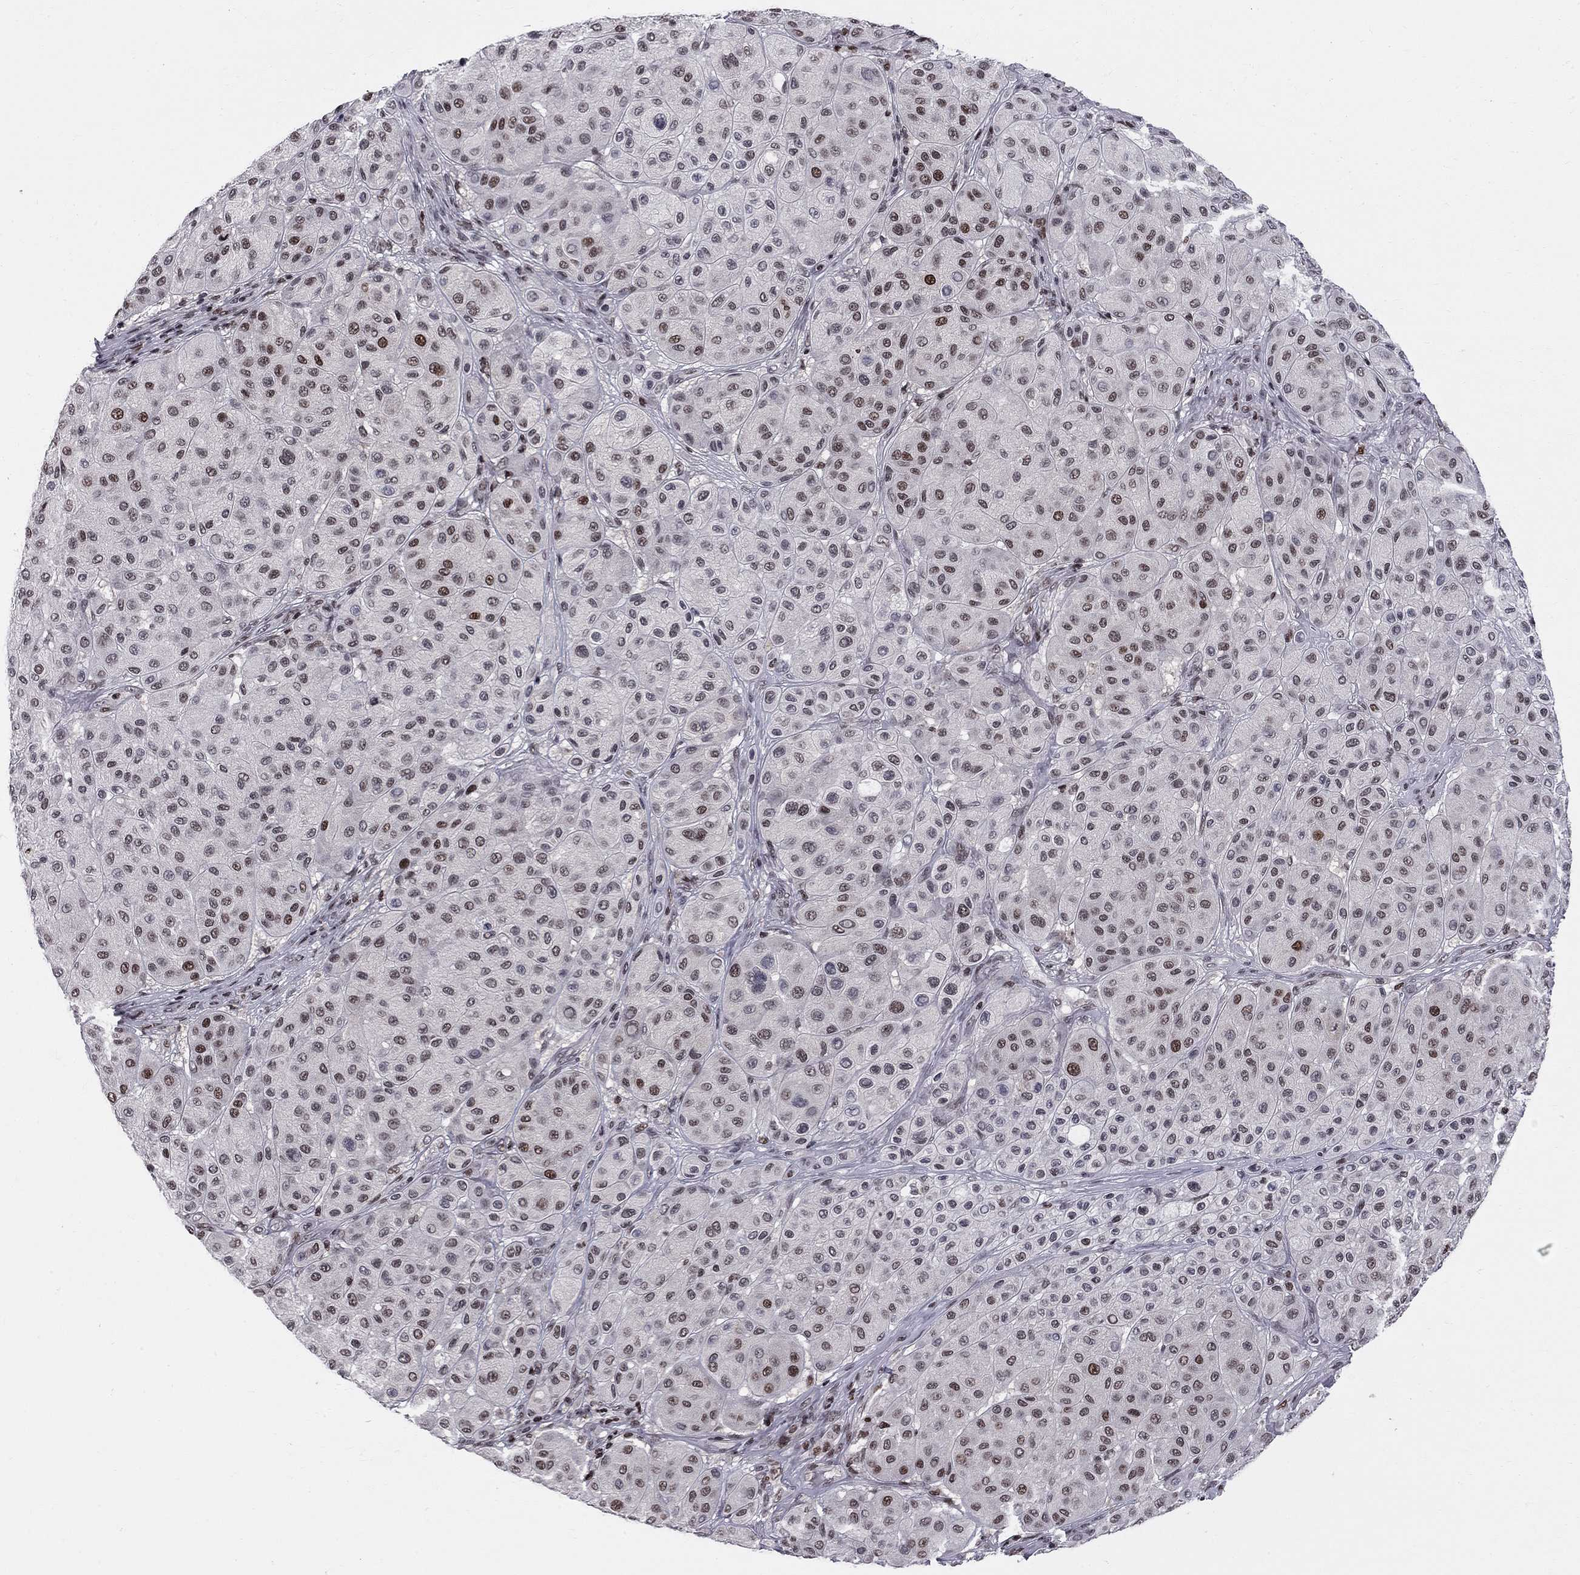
{"staining": {"intensity": "strong", "quantity": "25%-75%", "location": "nuclear"}, "tissue": "melanoma", "cell_type": "Tumor cells", "image_type": "cancer", "snomed": [{"axis": "morphology", "description": "Malignant melanoma, Metastatic site"}, {"axis": "topography", "description": "Smooth muscle"}], "caption": "Malignant melanoma (metastatic site) stained with a brown dye exhibits strong nuclear positive staining in approximately 25%-75% of tumor cells.", "gene": "RNASEH2C", "patient": {"sex": "male", "age": 41}}